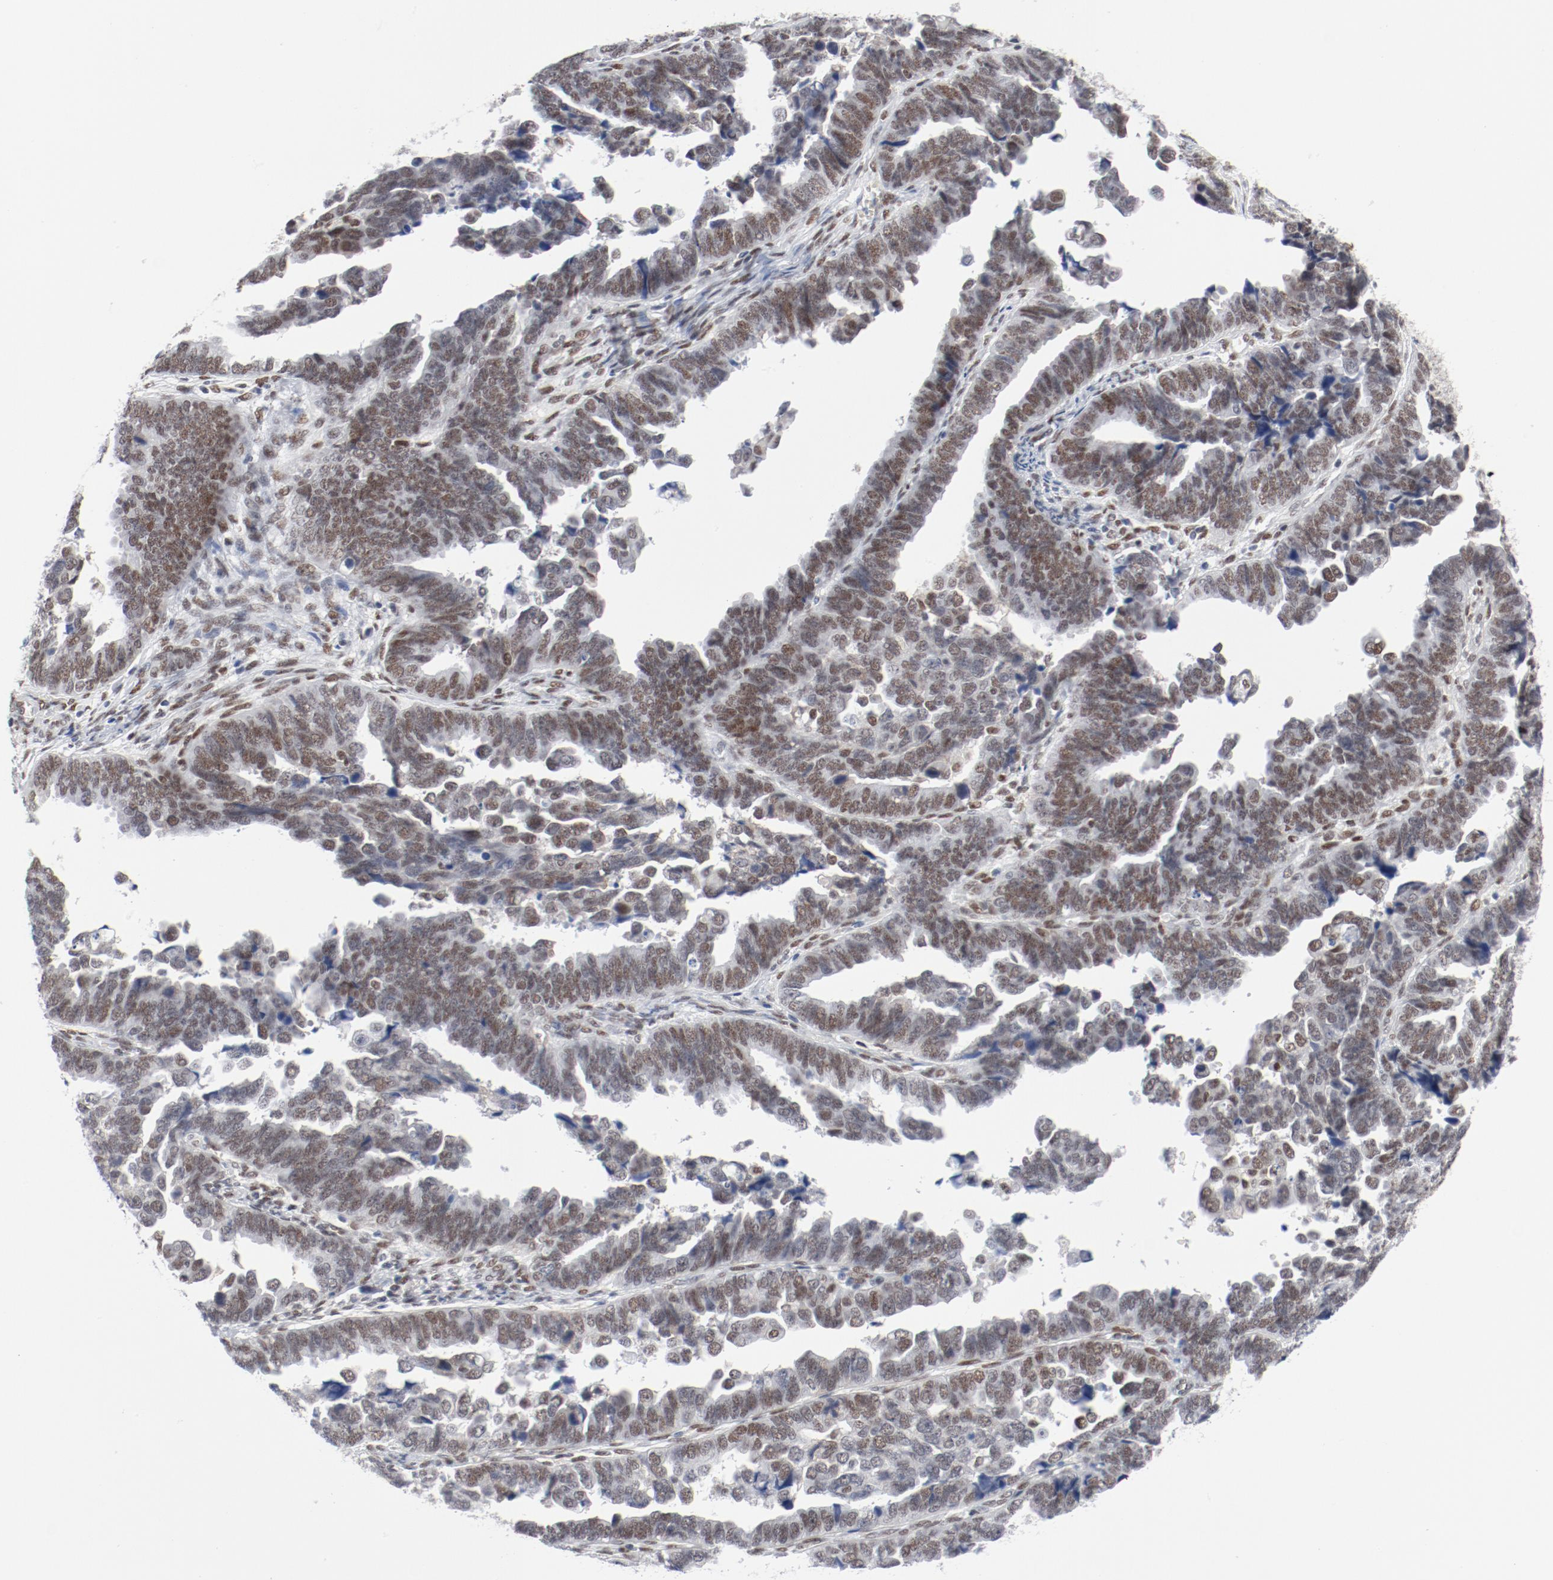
{"staining": {"intensity": "moderate", "quantity": ">75%", "location": "nuclear"}, "tissue": "endometrial cancer", "cell_type": "Tumor cells", "image_type": "cancer", "snomed": [{"axis": "morphology", "description": "Adenocarcinoma, NOS"}, {"axis": "topography", "description": "Endometrium"}], "caption": "High-magnification brightfield microscopy of adenocarcinoma (endometrial) stained with DAB (brown) and counterstained with hematoxylin (blue). tumor cells exhibit moderate nuclear positivity is present in approximately>75% of cells.", "gene": "ARNT", "patient": {"sex": "female", "age": 75}}